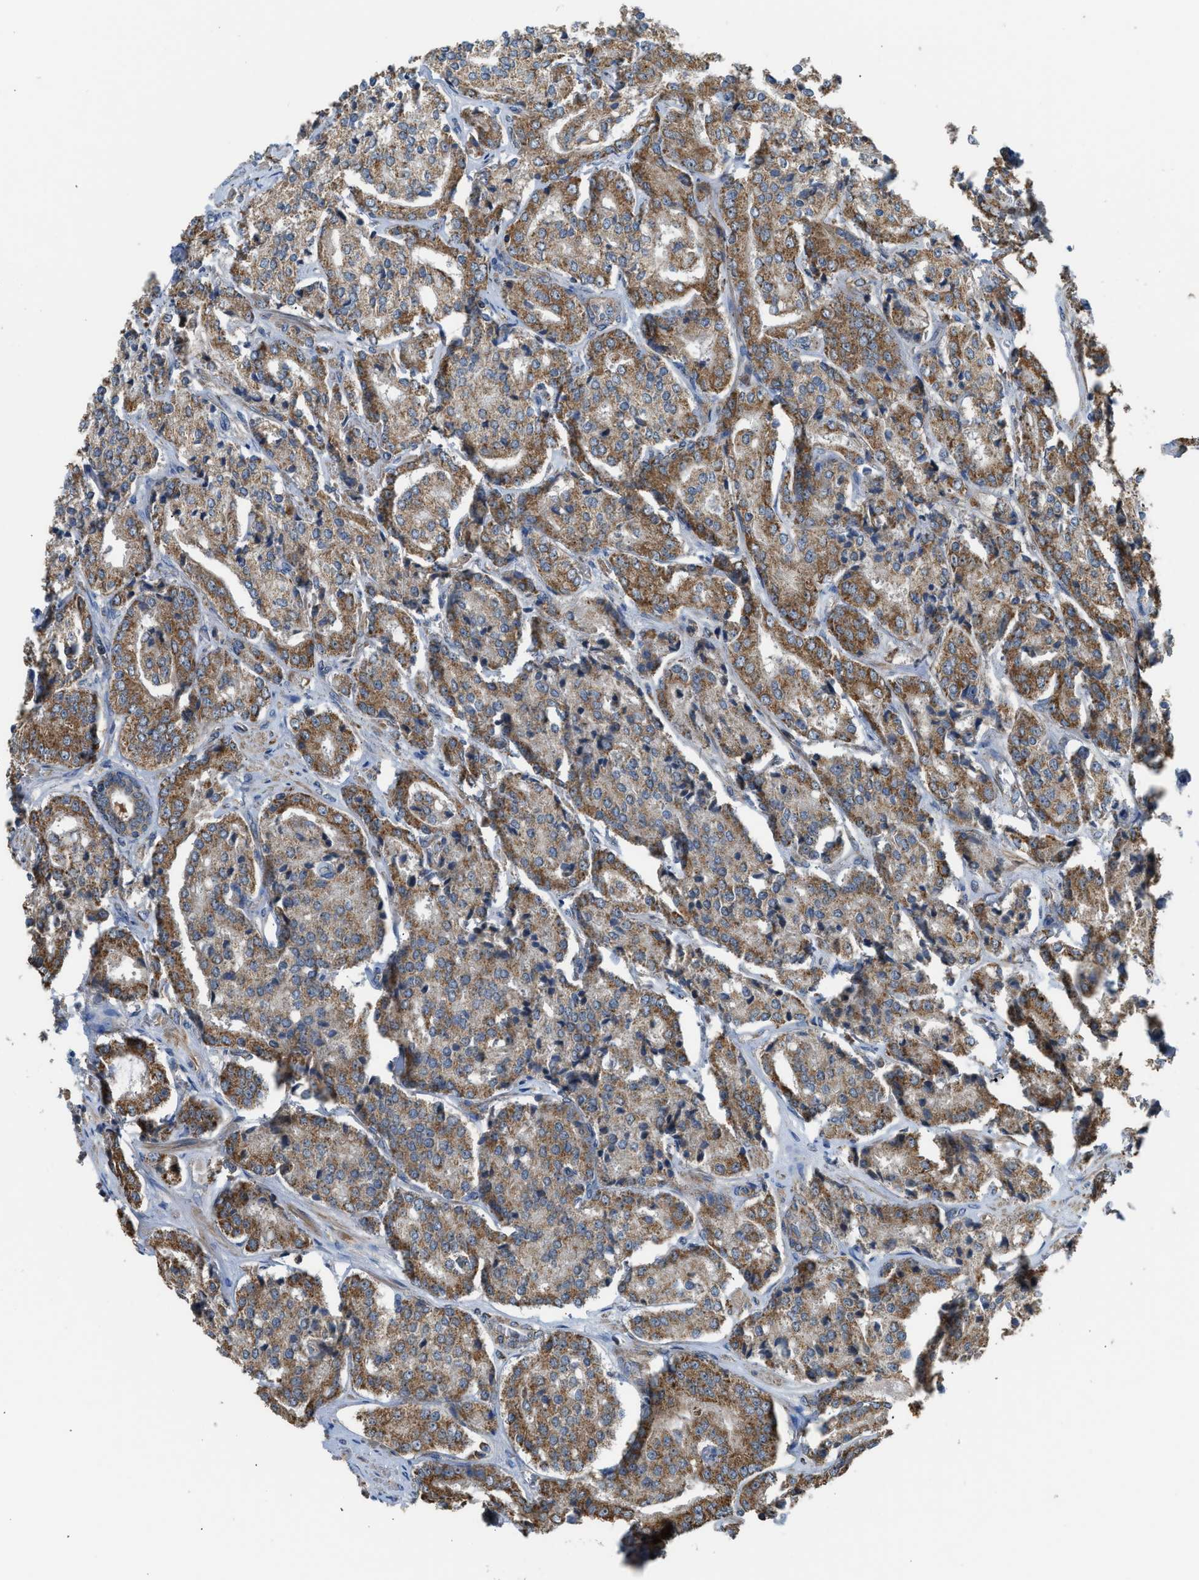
{"staining": {"intensity": "strong", "quantity": ">75%", "location": "cytoplasmic/membranous"}, "tissue": "prostate cancer", "cell_type": "Tumor cells", "image_type": "cancer", "snomed": [{"axis": "morphology", "description": "Adenocarcinoma, High grade"}, {"axis": "topography", "description": "Prostate"}], "caption": "DAB immunohistochemical staining of human prostate cancer exhibits strong cytoplasmic/membranous protein staining in about >75% of tumor cells.", "gene": "STARD3", "patient": {"sex": "male", "age": 65}}